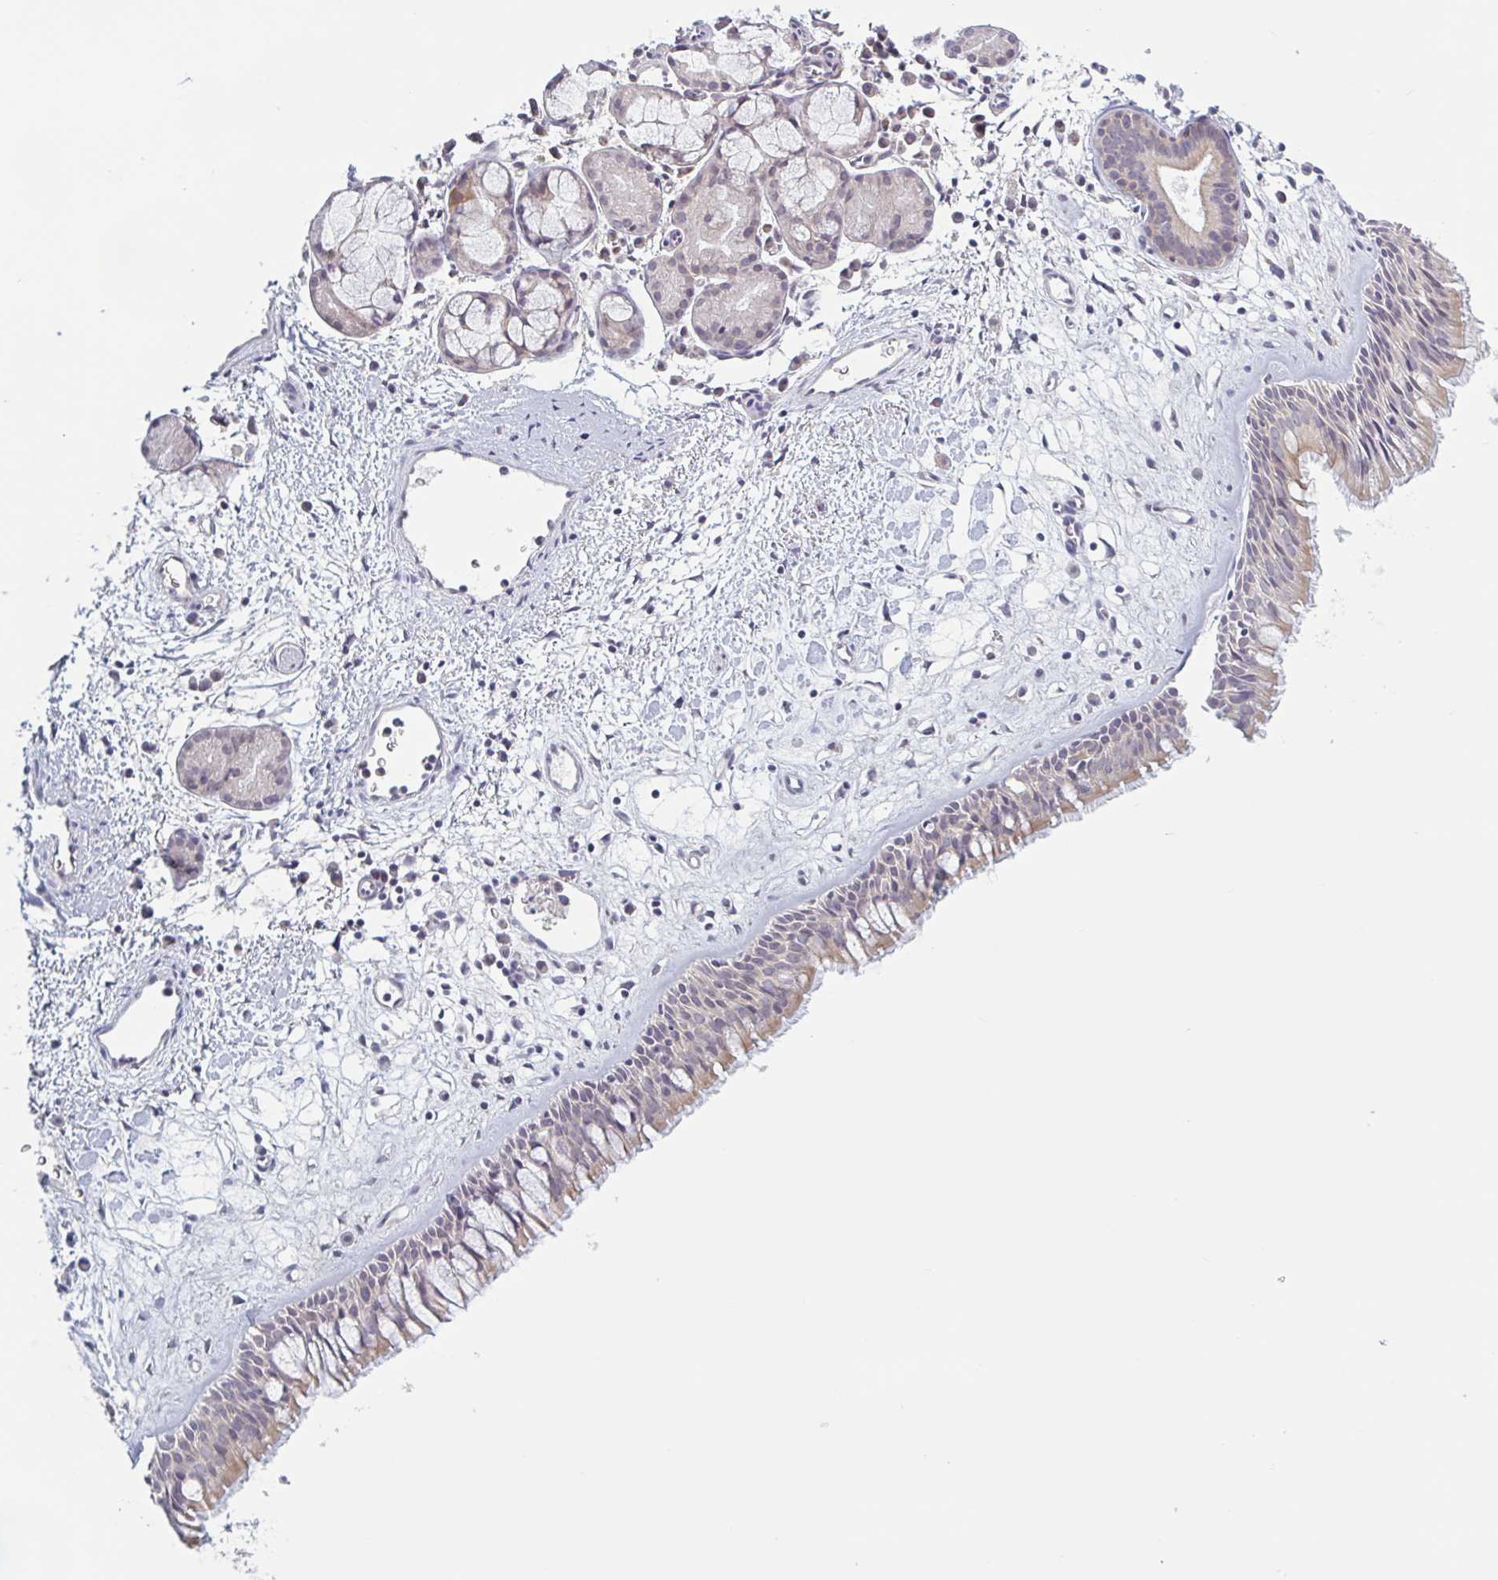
{"staining": {"intensity": "moderate", "quantity": "25%-75%", "location": "cytoplasmic/membranous"}, "tissue": "nasopharynx", "cell_type": "Respiratory epithelial cells", "image_type": "normal", "snomed": [{"axis": "morphology", "description": "Normal tissue, NOS"}, {"axis": "topography", "description": "Nasopharynx"}], "caption": "IHC staining of unremarkable nasopharynx, which demonstrates medium levels of moderate cytoplasmic/membranous expression in about 25%-75% of respiratory epithelial cells indicating moderate cytoplasmic/membranous protein staining. The staining was performed using DAB (3,3'-diaminobenzidine) (brown) for protein detection and nuclei were counterstained in hematoxylin (blue).", "gene": "SURF1", "patient": {"sex": "male", "age": 65}}